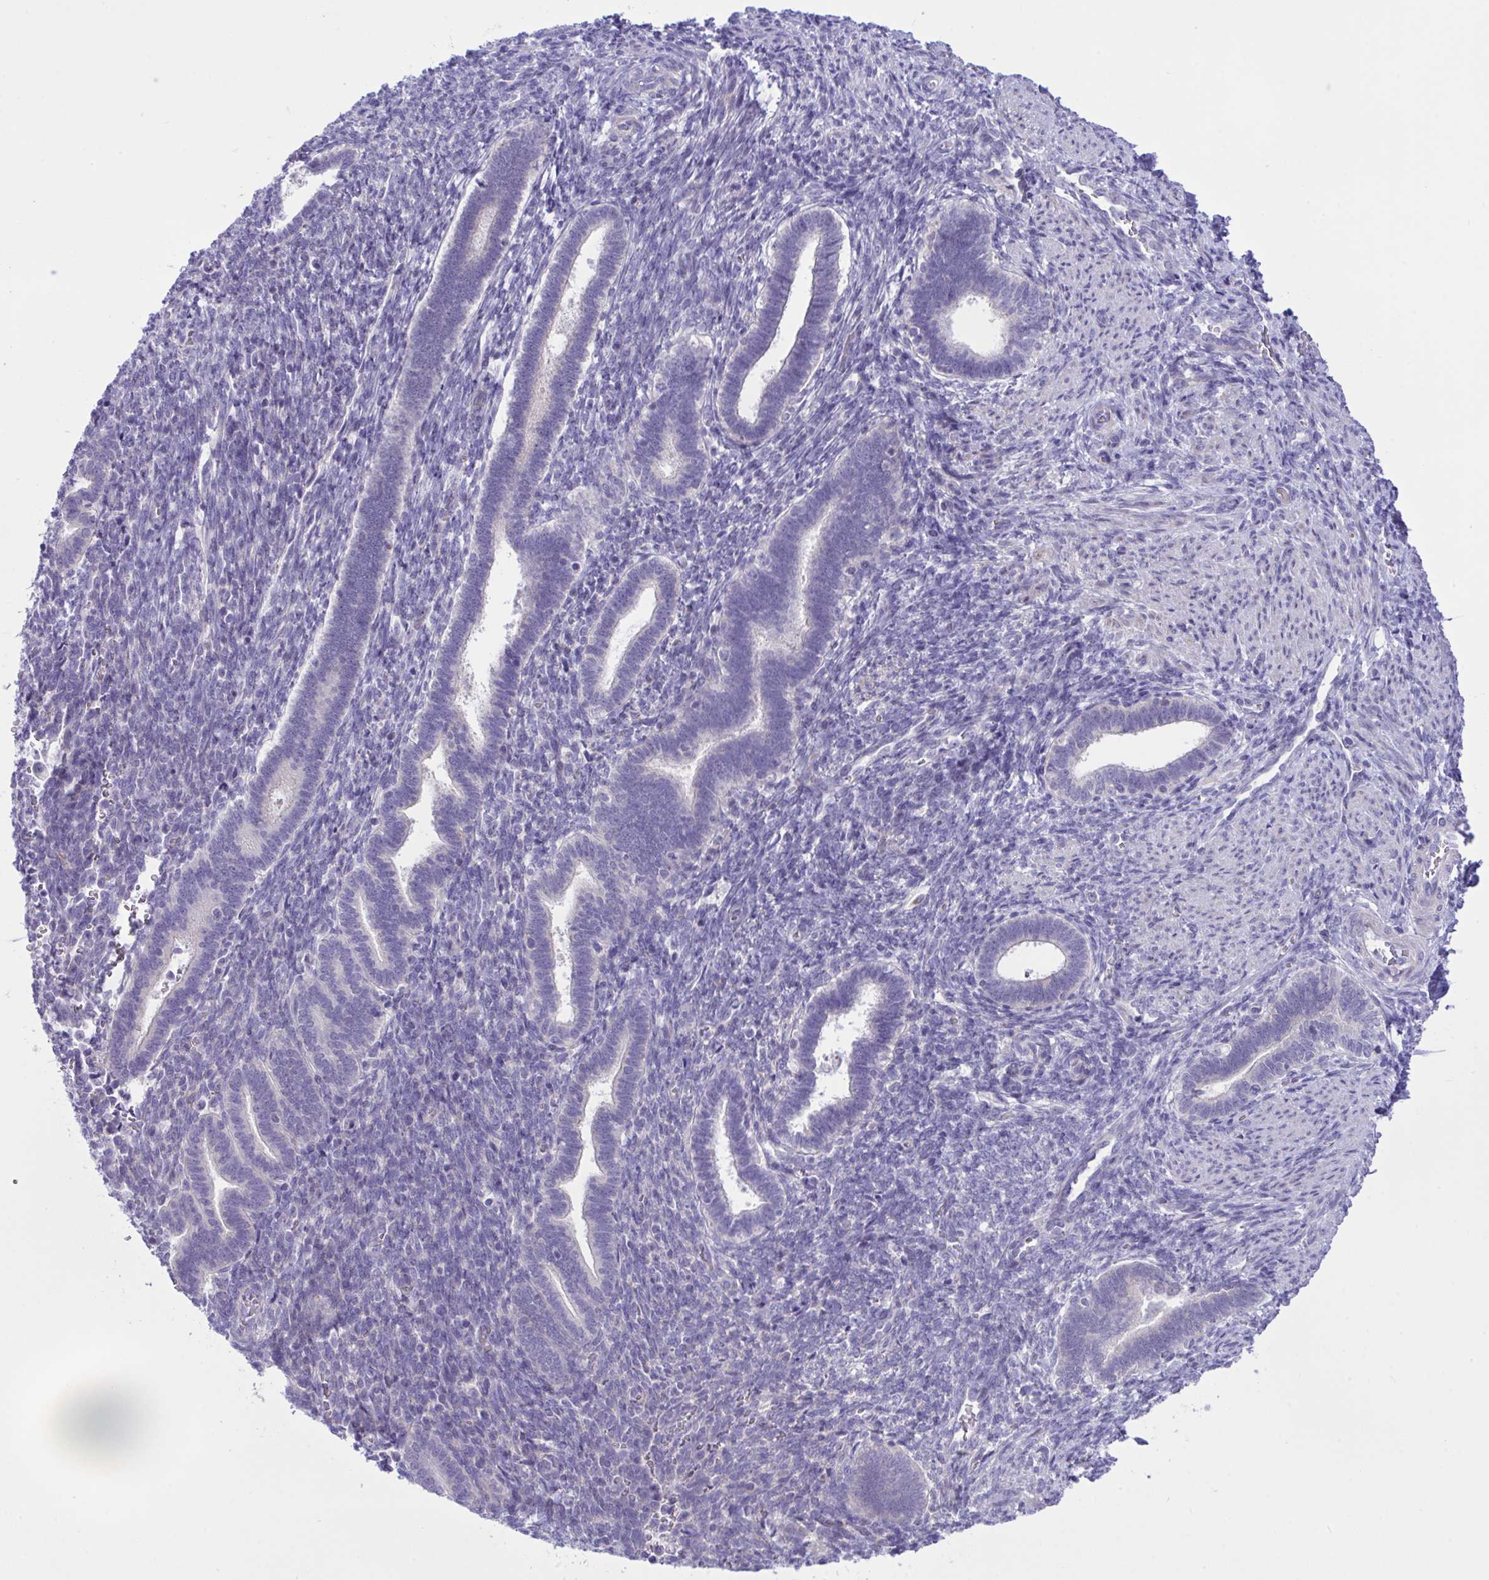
{"staining": {"intensity": "negative", "quantity": "none", "location": "none"}, "tissue": "endometrium", "cell_type": "Cells in endometrial stroma", "image_type": "normal", "snomed": [{"axis": "morphology", "description": "Normal tissue, NOS"}, {"axis": "topography", "description": "Endometrium"}], "caption": "Cells in endometrial stroma show no significant protein positivity in normal endometrium.", "gene": "WDR97", "patient": {"sex": "female", "age": 34}}